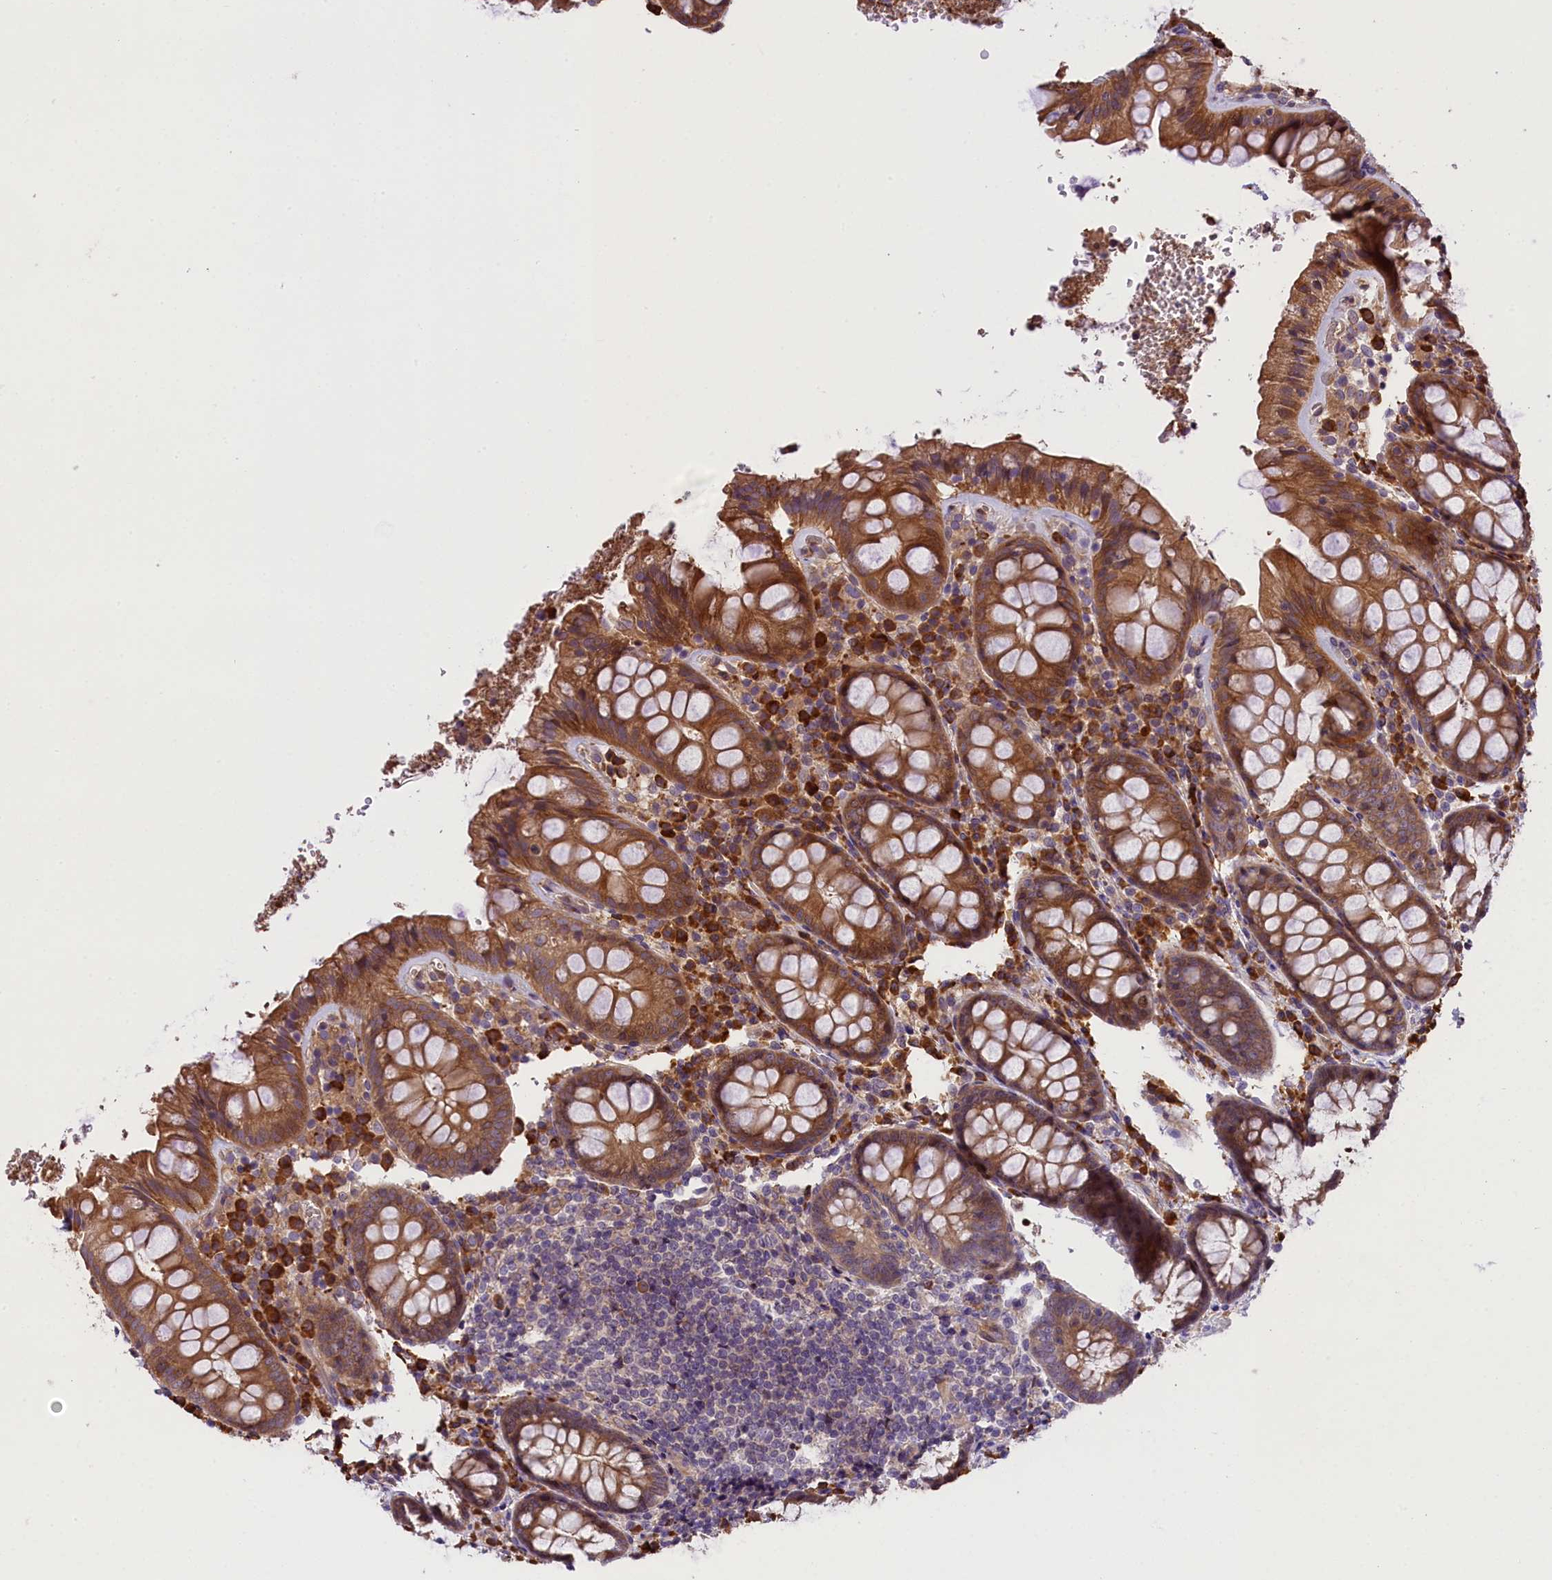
{"staining": {"intensity": "strong", "quantity": ">75%", "location": "cytoplasmic/membranous"}, "tissue": "rectum", "cell_type": "Glandular cells", "image_type": "normal", "snomed": [{"axis": "morphology", "description": "Normal tissue, NOS"}, {"axis": "topography", "description": "Rectum"}], "caption": "Immunohistochemistry of normal human rectum exhibits high levels of strong cytoplasmic/membranous staining in about >75% of glandular cells. The staining was performed using DAB (3,3'-diaminobenzidine) to visualize the protein expression in brown, while the nuclei were stained in blue with hematoxylin (Magnification: 20x).", "gene": "ABCC10", "patient": {"sex": "male", "age": 83}}